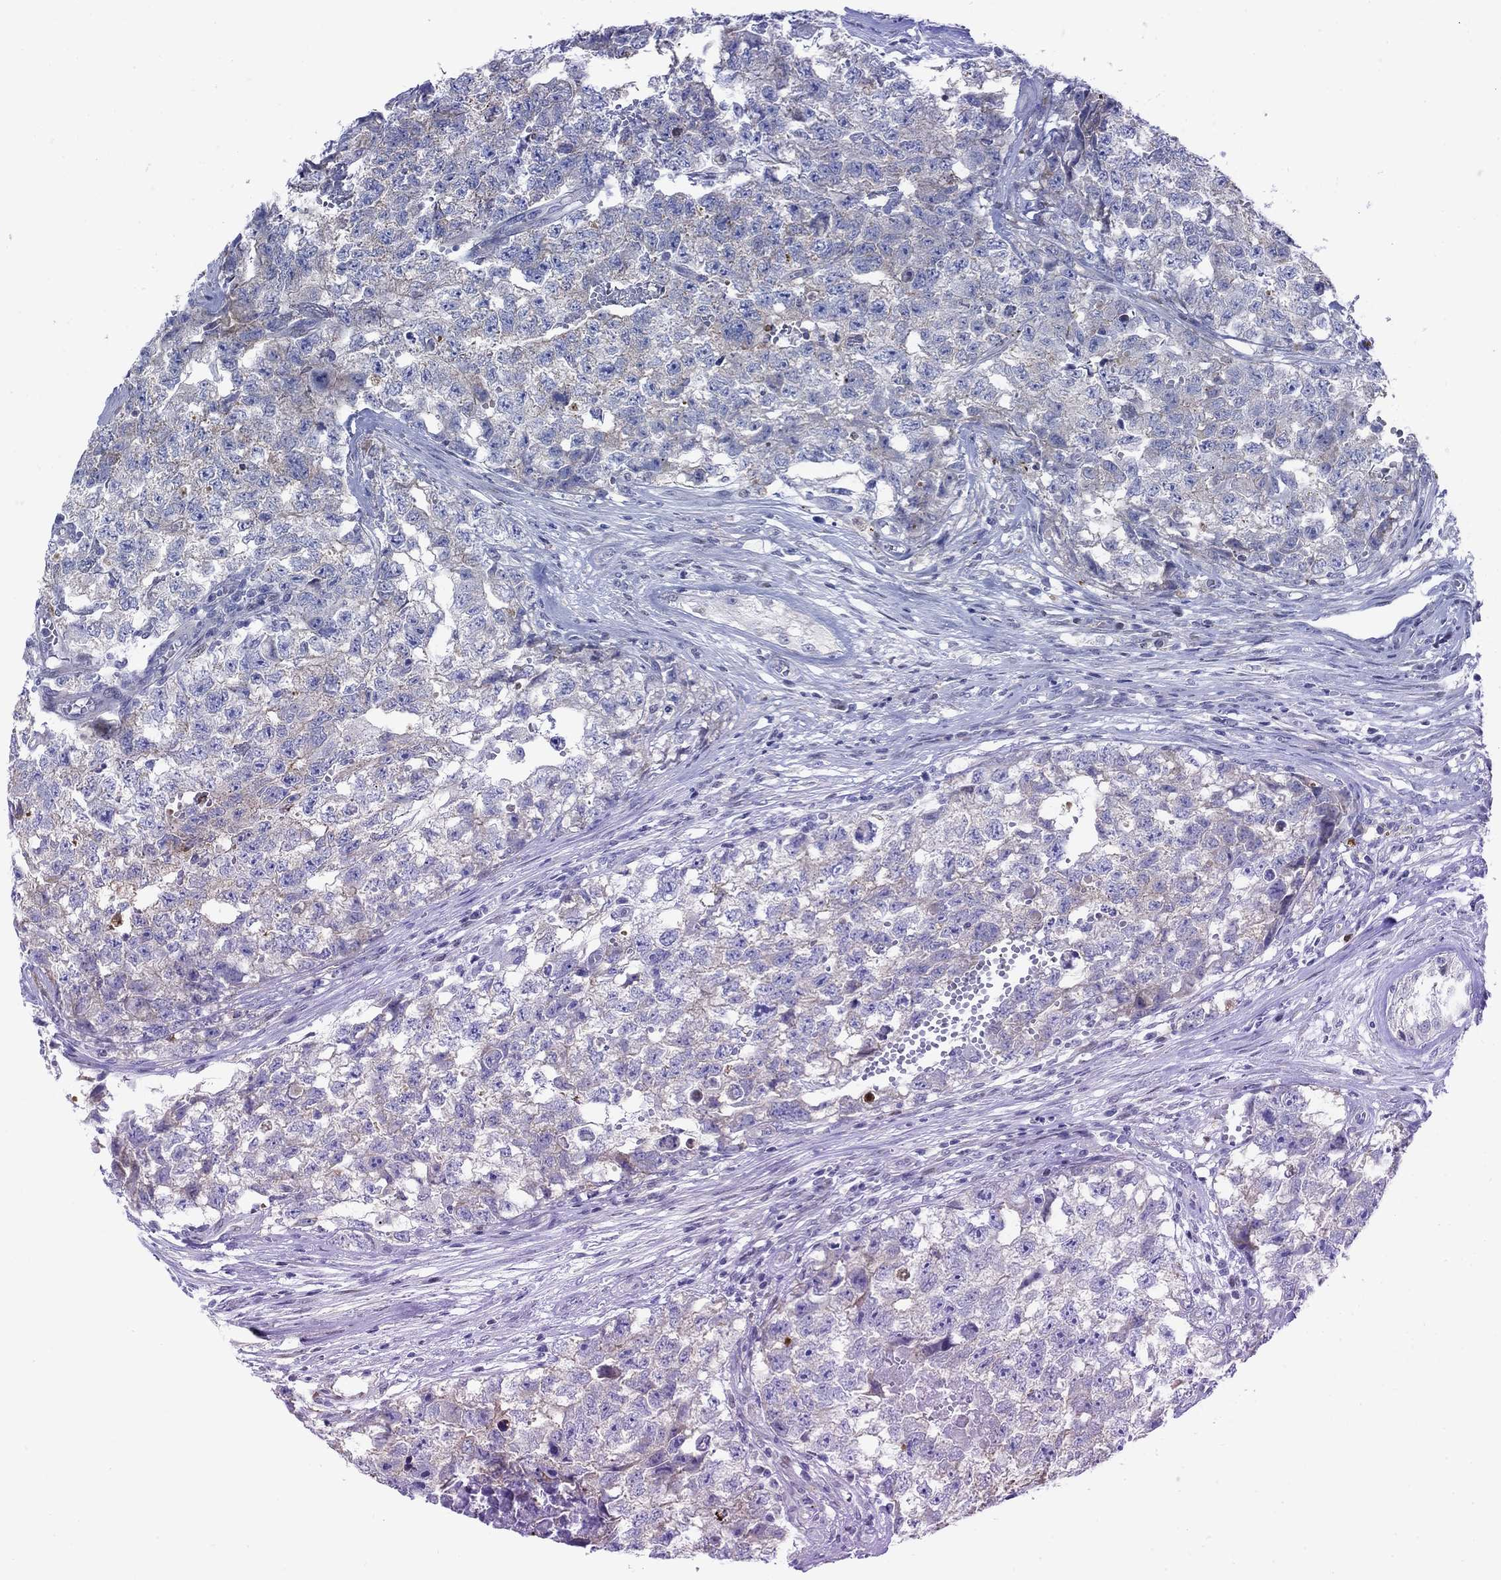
{"staining": {"intensity": "weak", "quantity": "25%-75%", "location": "cytoplasmic/membranous"}, "tissue": "testis cancer", "cell_type": "Tumor cells", "image_type": "cancer", "snomed": [{"axis": "morphology", "description": "Seminoma, NOS"}, {"axis": "morphology", "description": "Carcinoma, Embryonal, NOS"}, {"axis": "topography", "description": "Testis"}], "caption": "A low amount of weak cytoplasmic/membranous positivity is identified in about 25%-75% of tumor cells in testis cancer tissue.", "gene": "MYO3A", "patient": {"sex": "male", "age": 22}}